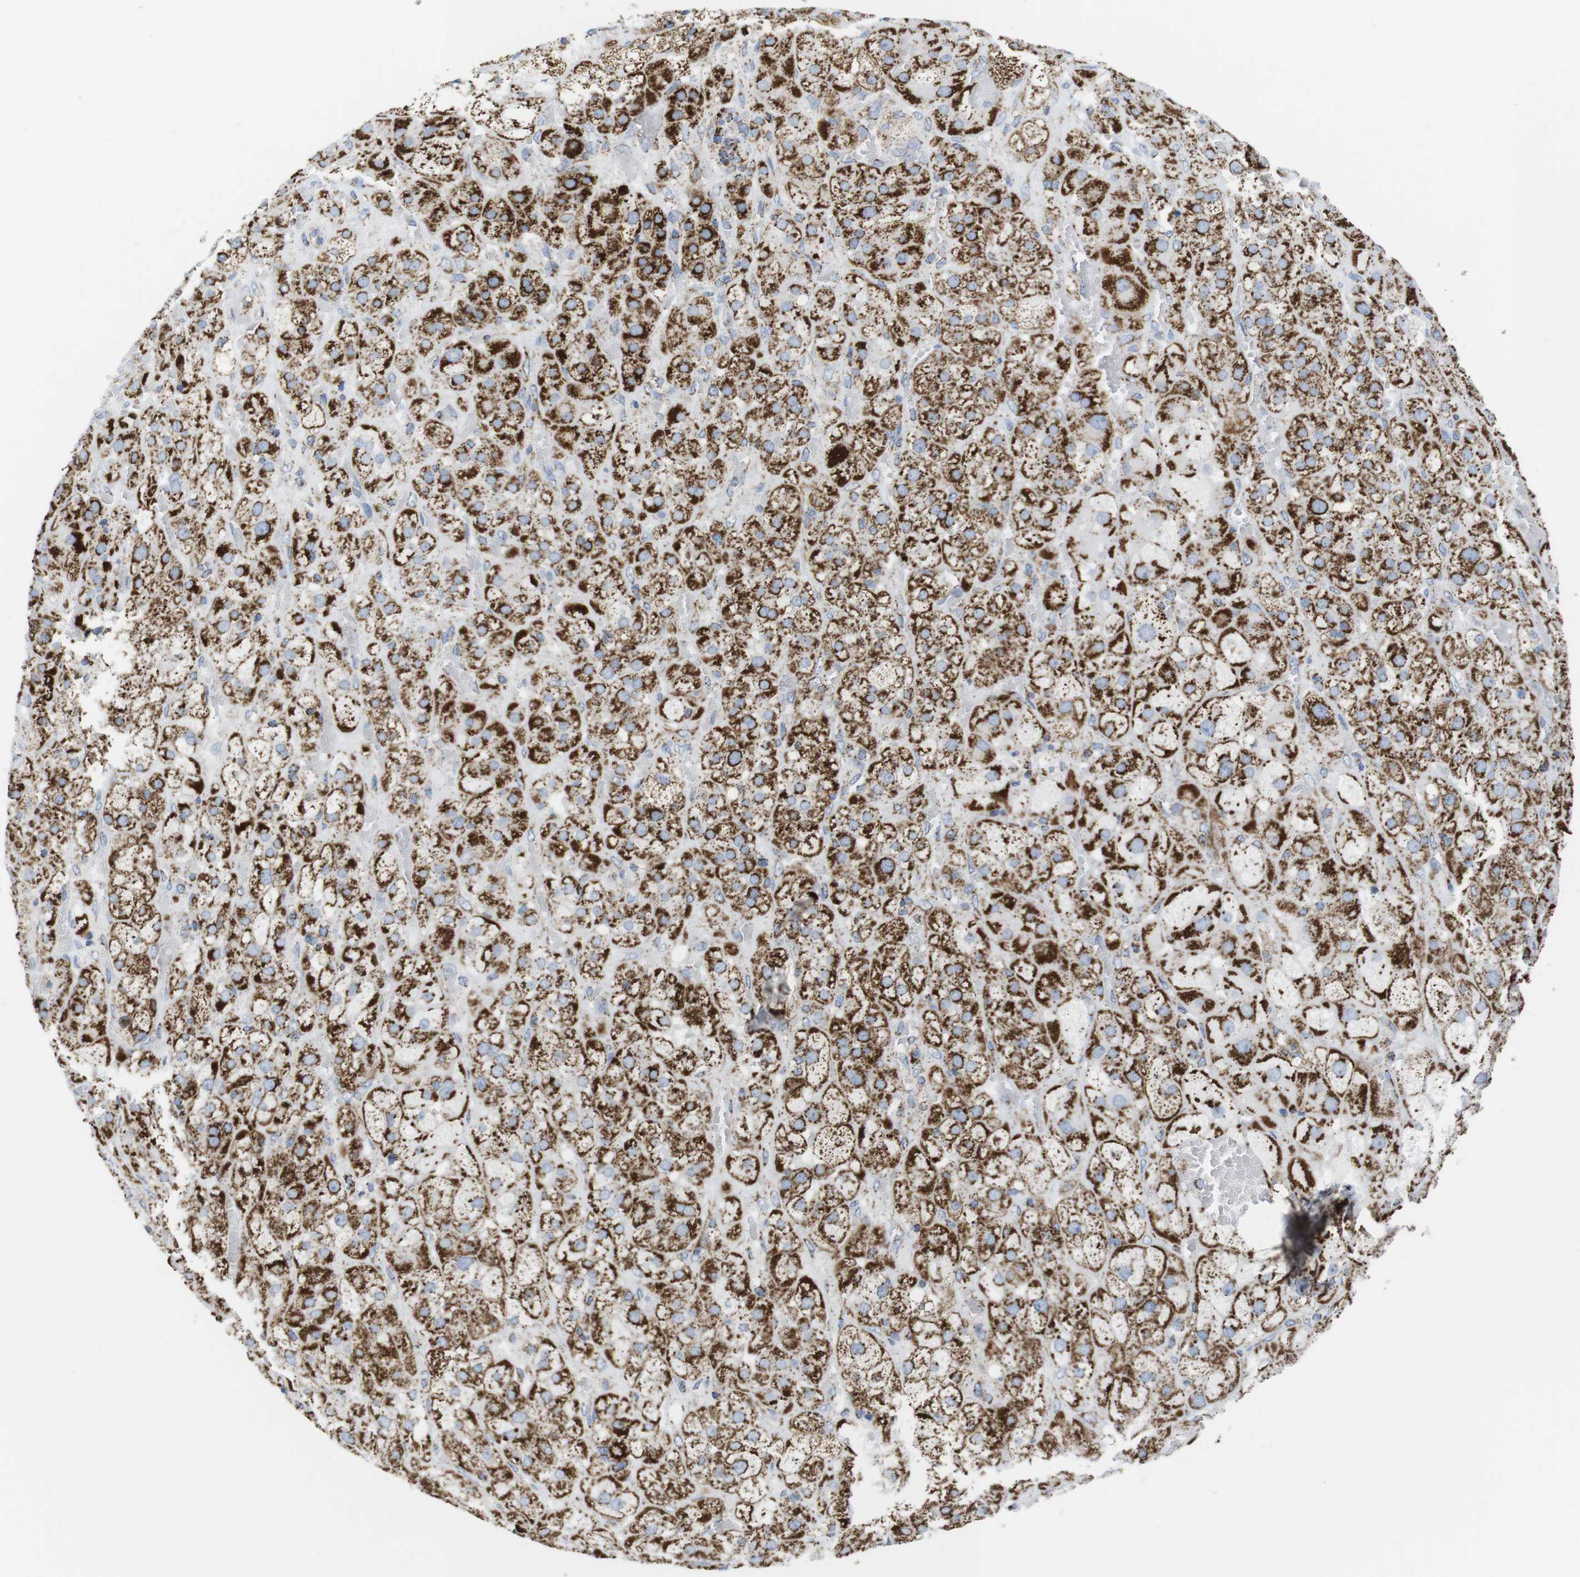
{"staining": {"intensity": "strong", "quantity": ">75%", "location": "cytoplasmic/membranous"}, "tissue": "adrenal gland", "cell_type": "Glandular cells", "image_type": "normal", "snomed": [{"axis": "morphology", "description": "Normal tissue, NOS"}, {"axis": "topography", "description": "Adrenal gland"}], "caption": "About >75% of glandular cells in normal human adrenal gland exhibit strong cytoplasmic/membranous protein expression as visualized by brown immunohistochemical staining.", "gene": "ATP5PO", "patient": {"sex": "female", "age": 47}}